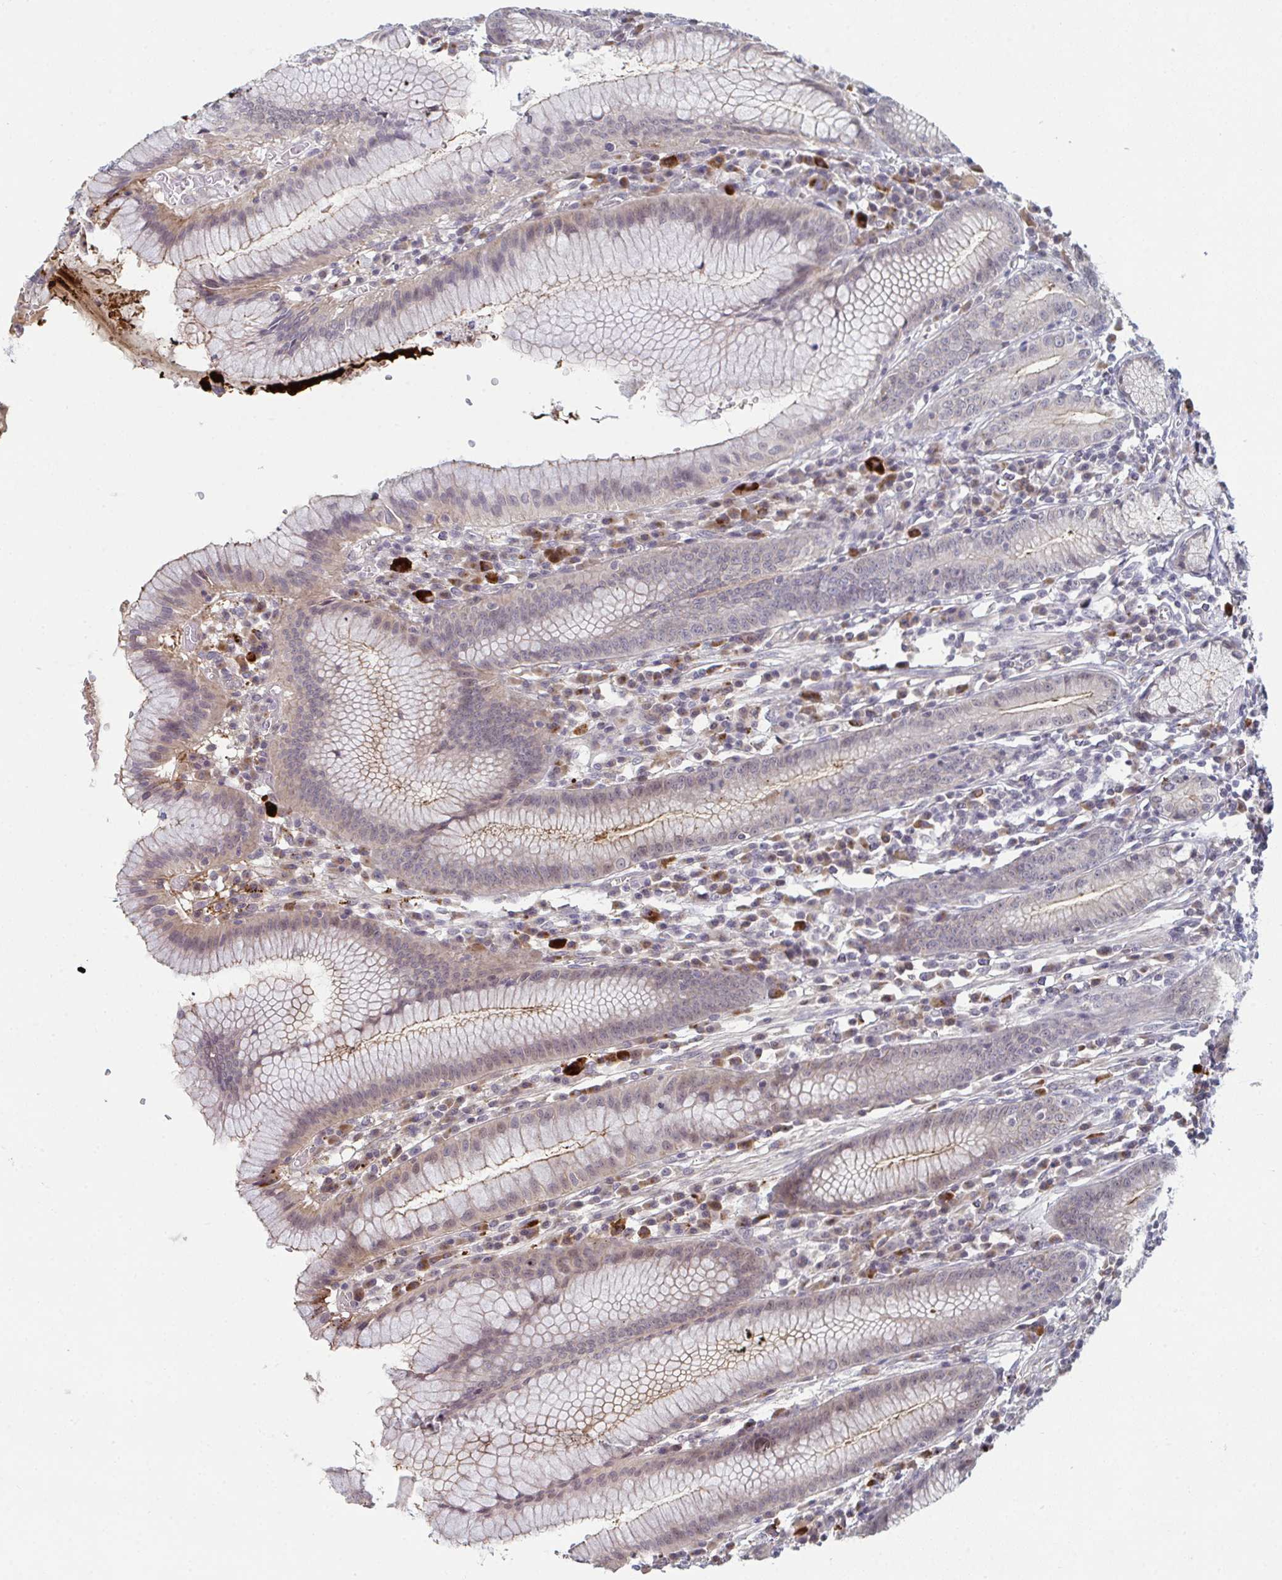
{"staining": {"intensity": "weak", "quantity": "25%-75%", "location": "cytoplasmic/membranous"}, "tissue": "stomach", "cell_type": "Glandular cells", "image_type": "normal", "snomed": [{"axis": "morphology", "description": "Normal tissue, NOS"}, {"axis": "topography", "description": "Stomach"}], "caption": "Stomach stained for a protein (brown) displays weak cytoplasmic/membranous positive staining in approximately 25%-75% of glandular cells.", "gene": "ZNF214", "patient": {"sex": "male", "age": 55}}